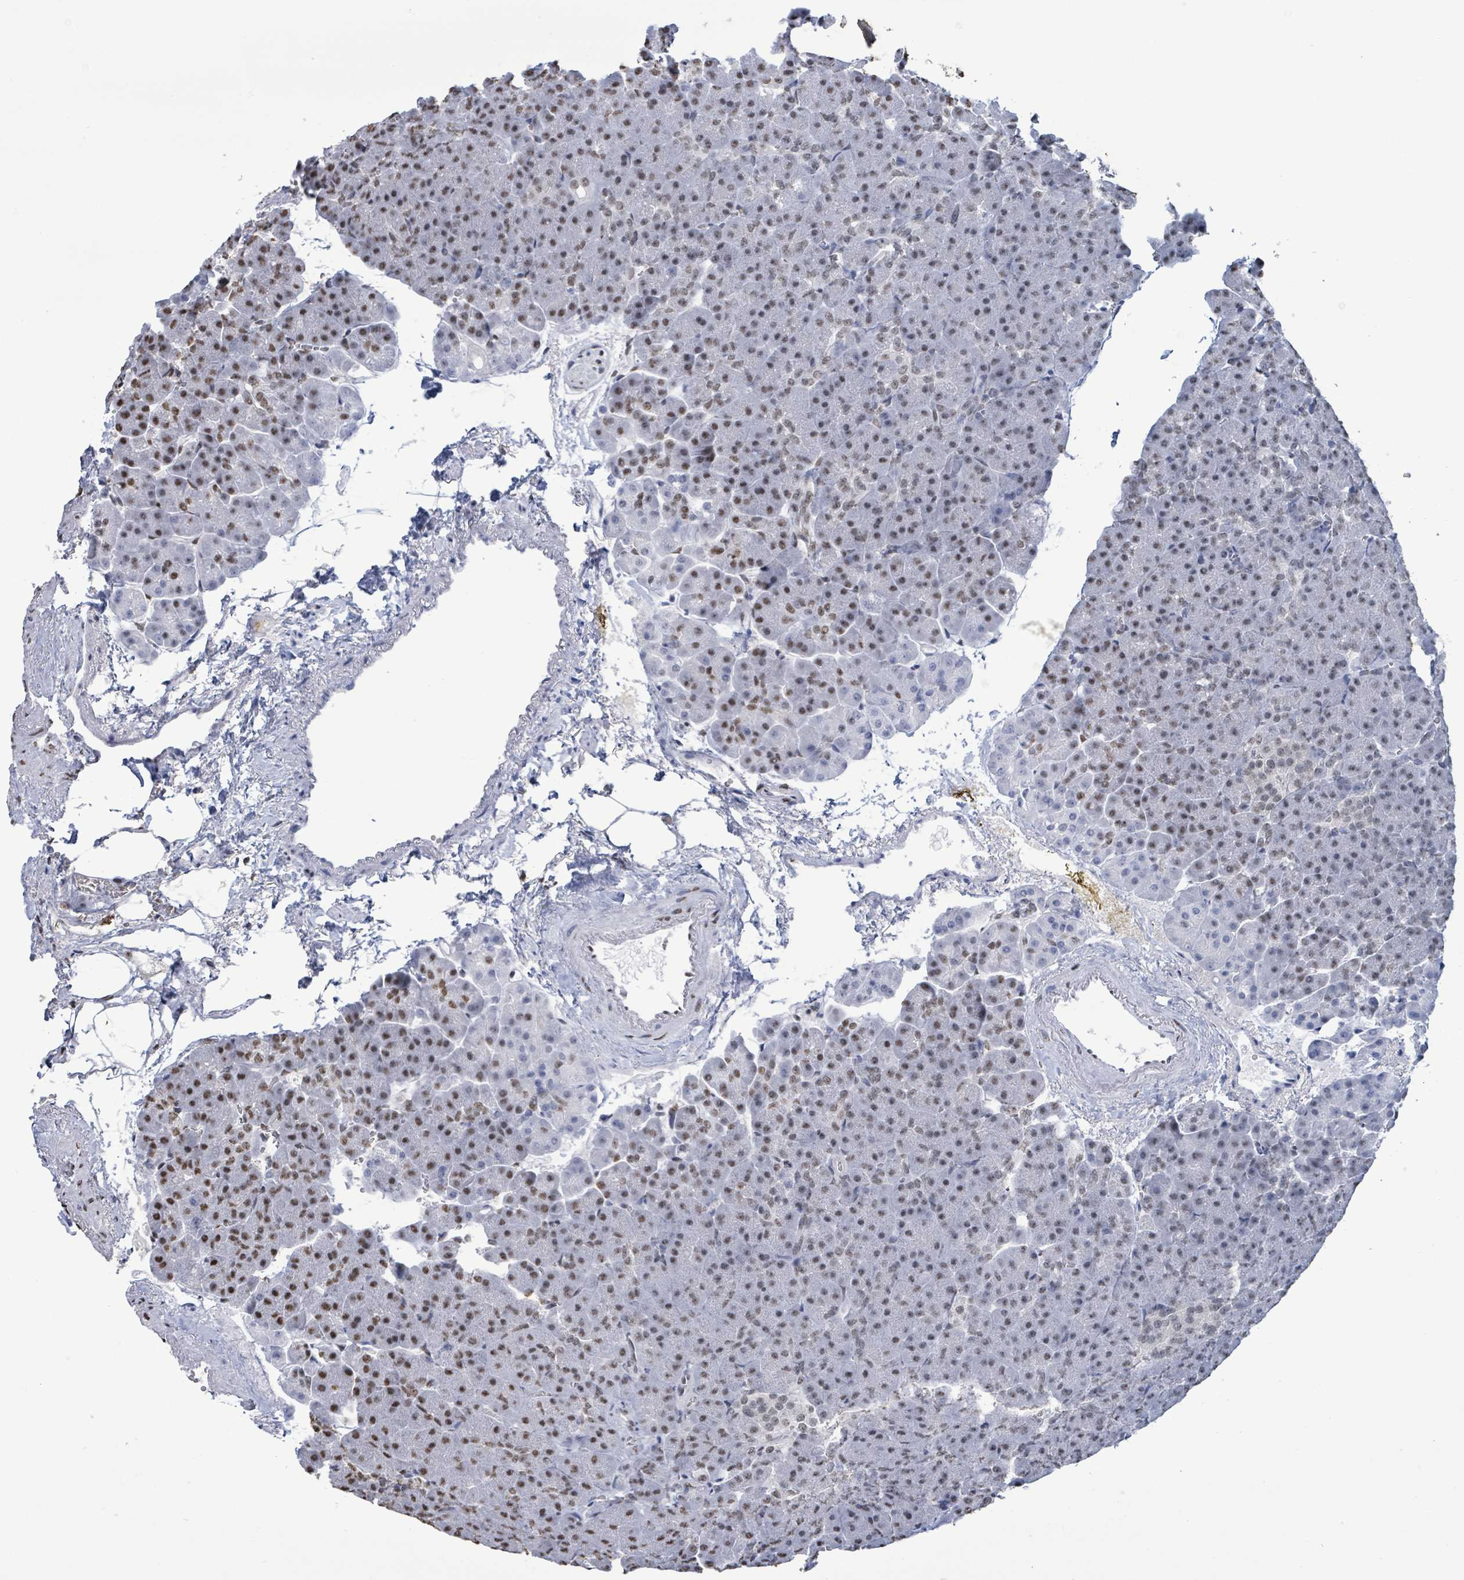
{"staining": {"intensity": "moderate", "quantity": "25%-75%", "location": "nuclear"}, "tissue": "pancreas", "cell_type": "Exocrine glandular cells", "image_type": "normal", "snomed": [{"axis": "morphology", "description": "Normal tissue, NOS"}, {"axis": "topography", "description": "Pancreas"}], "caption": "IHC of unremarkable human pancreas displays medium levels of moderate nuclear positivity in about 25%-75% of exocrine glandular cells. (DAB (3,3'-diaminobenzidine) IHC, brown staining for protein, blue staining for nuclei).", "gene": "SAMD14", "patient": {"sex": "female", "age": 74}}